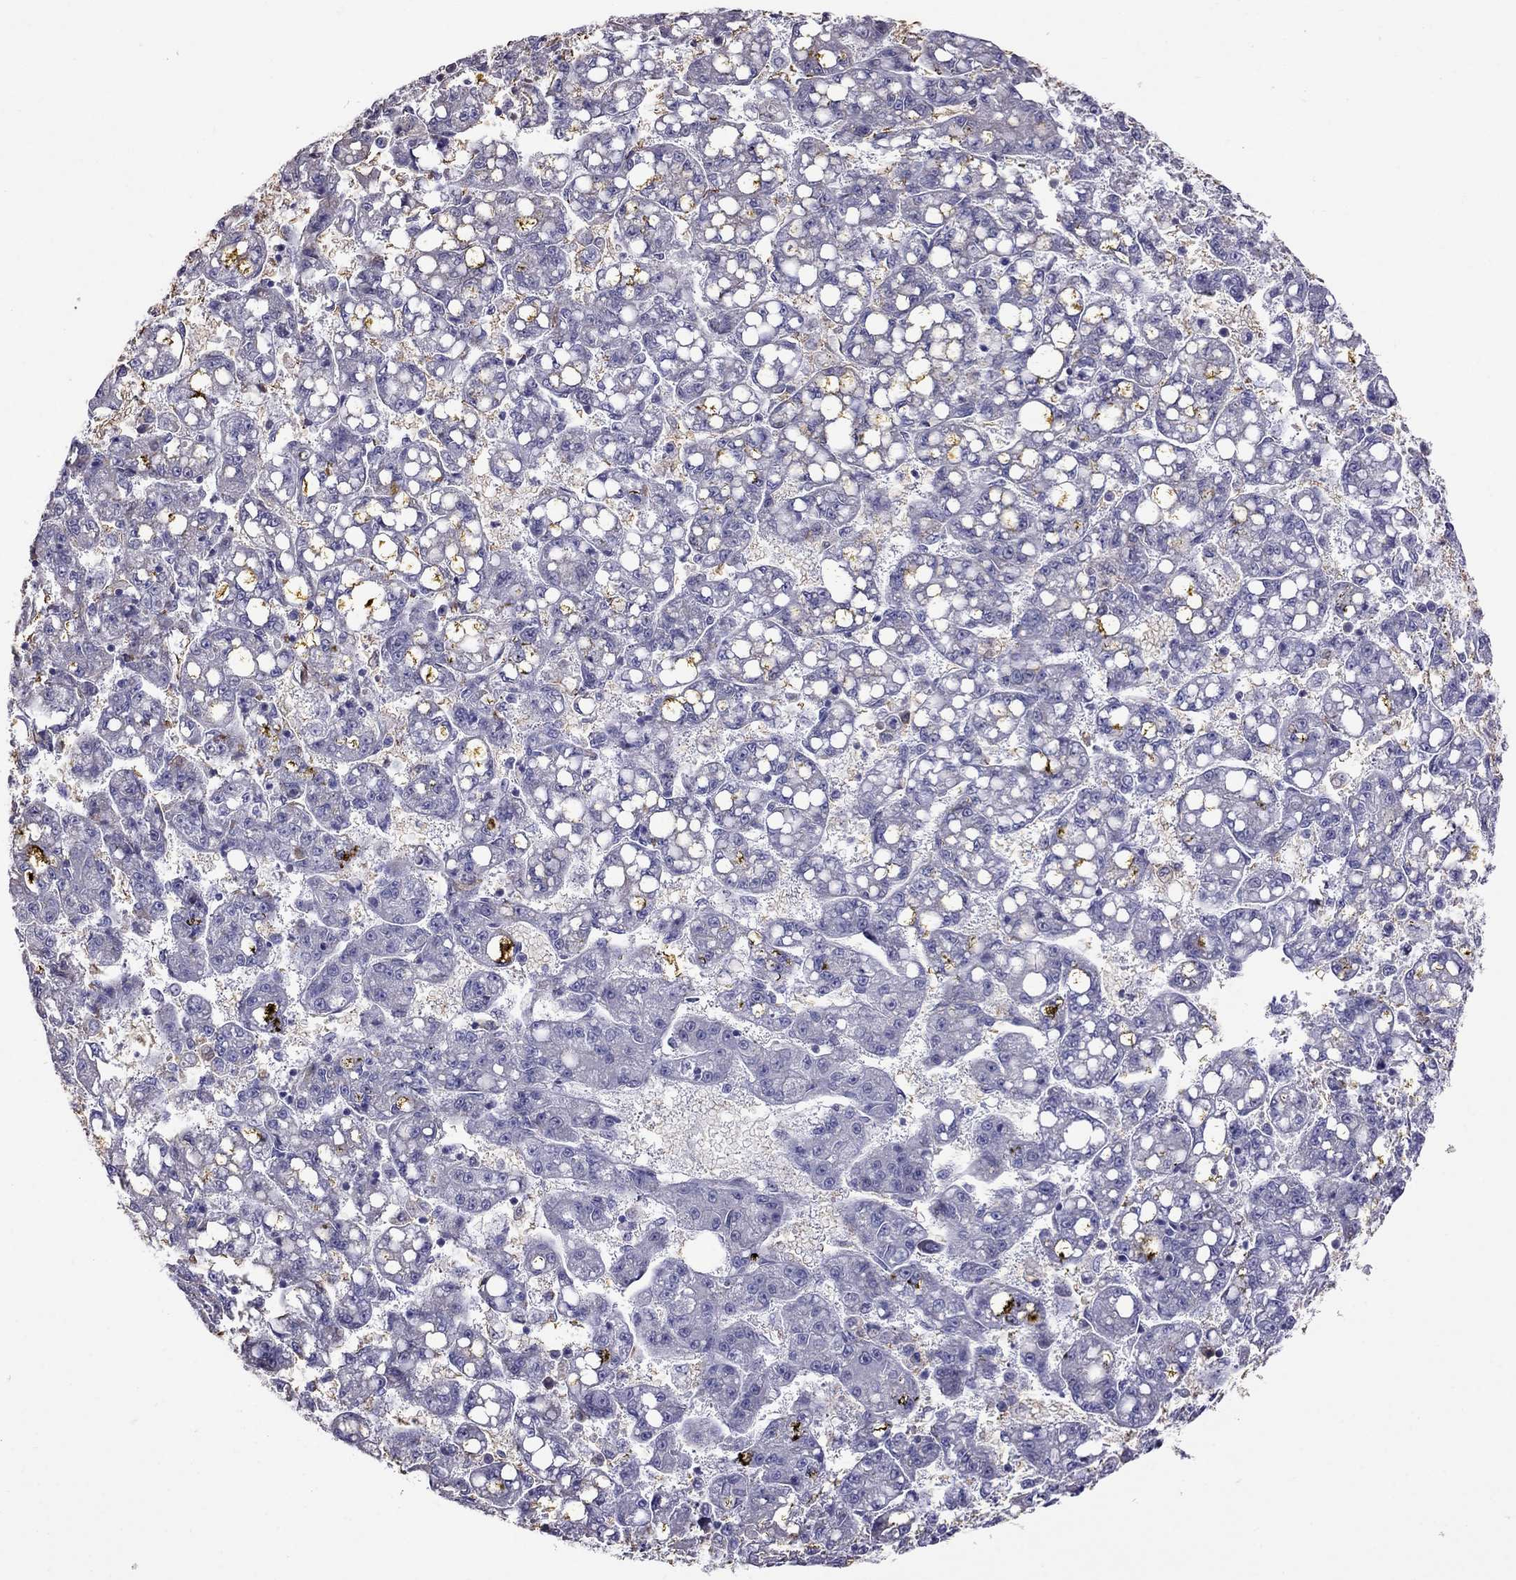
{"staining": {"intensity": "negative", "quantity": "none", "location": "none"}, "tissue": "liver cancer", "cell_type": "Tumor cells", "image_type": "cancer", "snomed": [{"axis": "morphology", "description": "Carcinoma, Hepatocellular, NOS"}, {"axis": "topography", "description": "Liver"}], "caption": "This is an IHC micrograph of human liver cancer (hepatocellular carcinoma). There is no expression in tumor cells.", "gene": "ADAM28", "patient": {"sex": "female", "age": 65}}